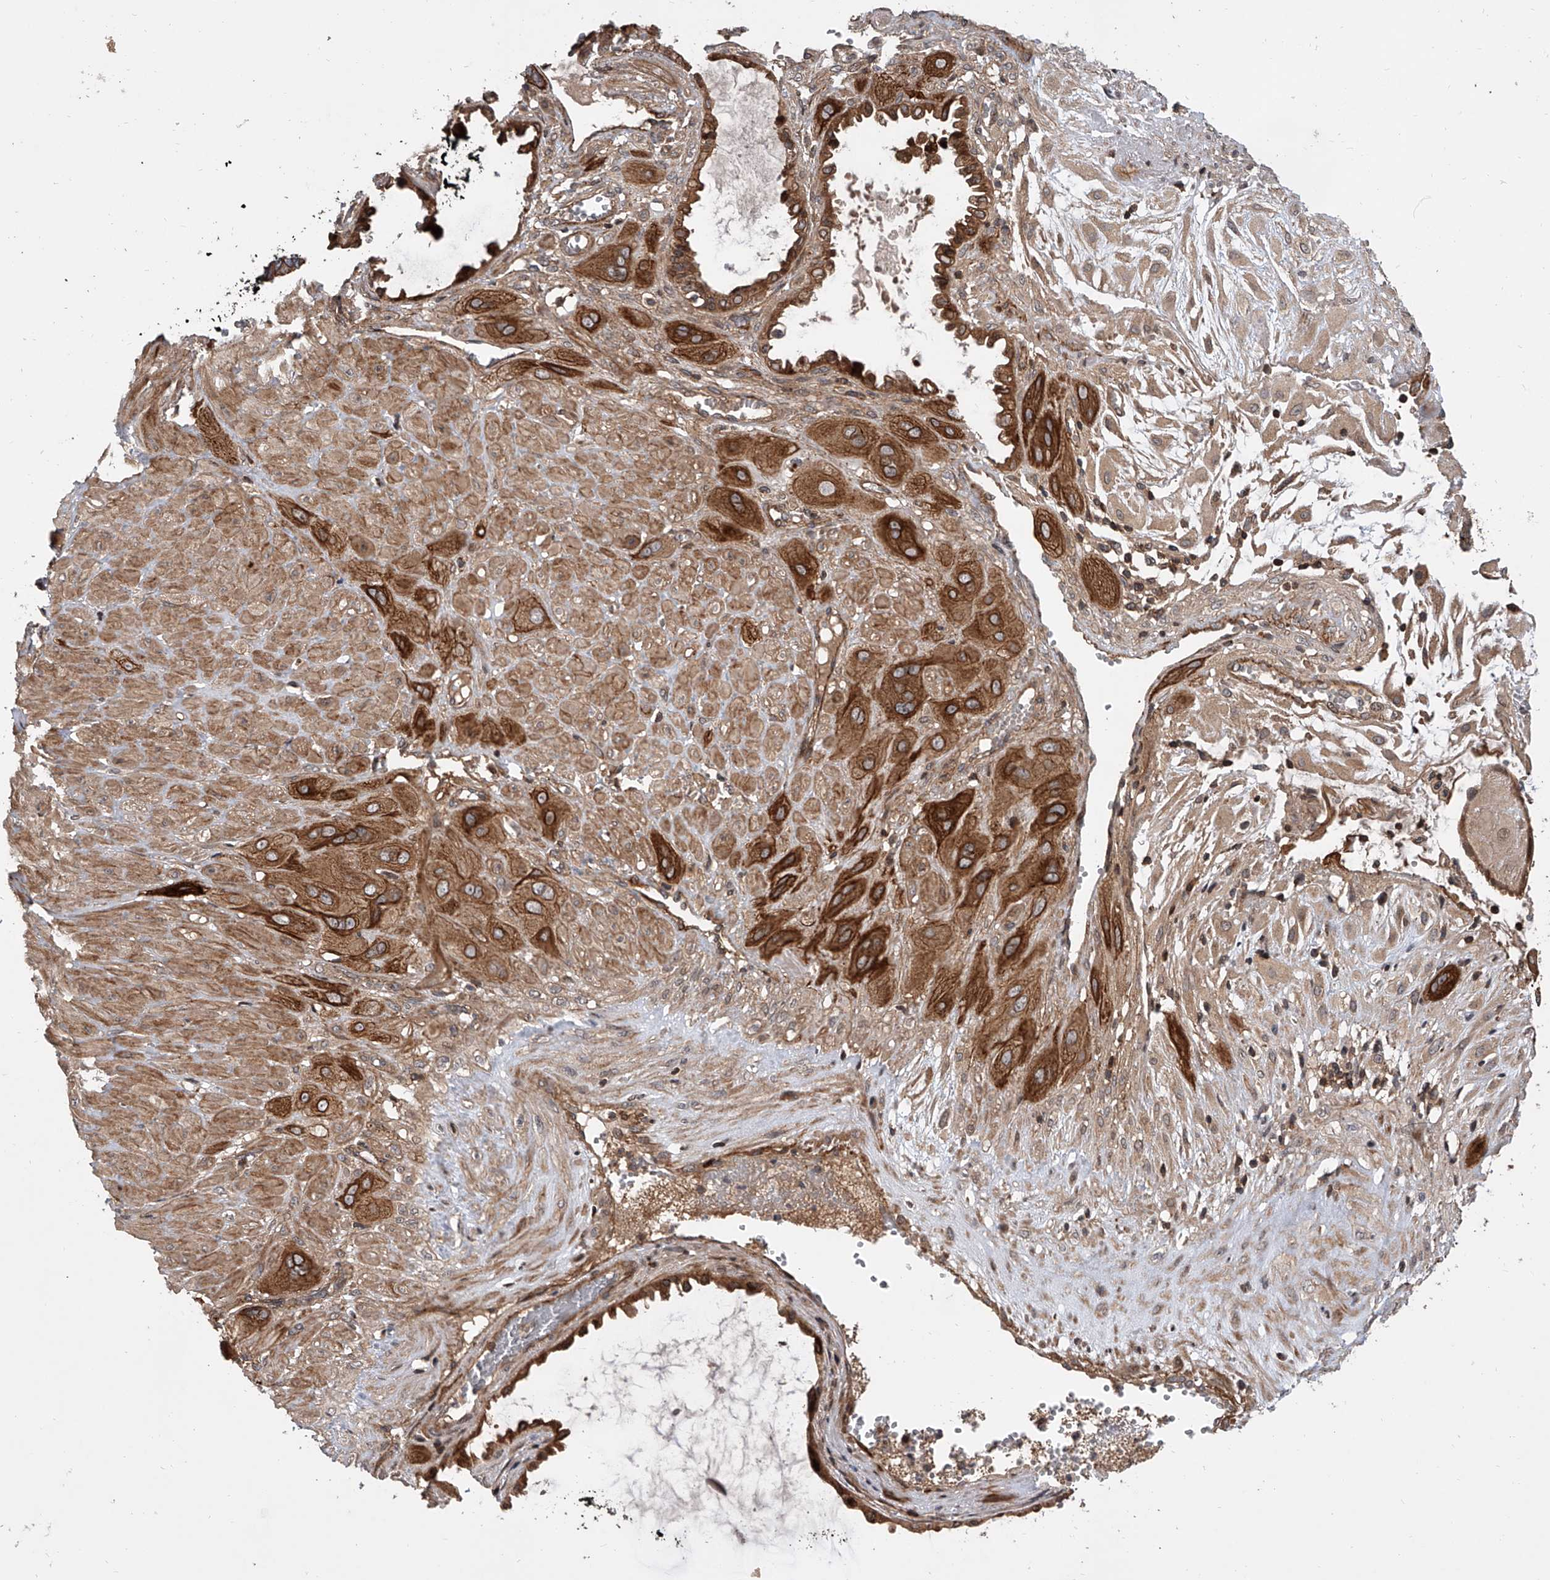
{"staining": {"intensity": "strong", "quantity": ">75%", "location": "cytoplasmic/membranous"}, "tissue": "cervical cancer", "cell_type": "Tumor cells", "image_type": "cancer", "snomed": [{"axis": "morphology", "description": "Squamous cell carcinoma, NOS"}, {"axis": "topography", "description": "Cervix"}], "caption": "Human cervical squamous cell carcinoma stained with a protein marker displays strong staining in tumor cells.", "gene": "USP47", "patient": {"sex": "female", "age": 34}}